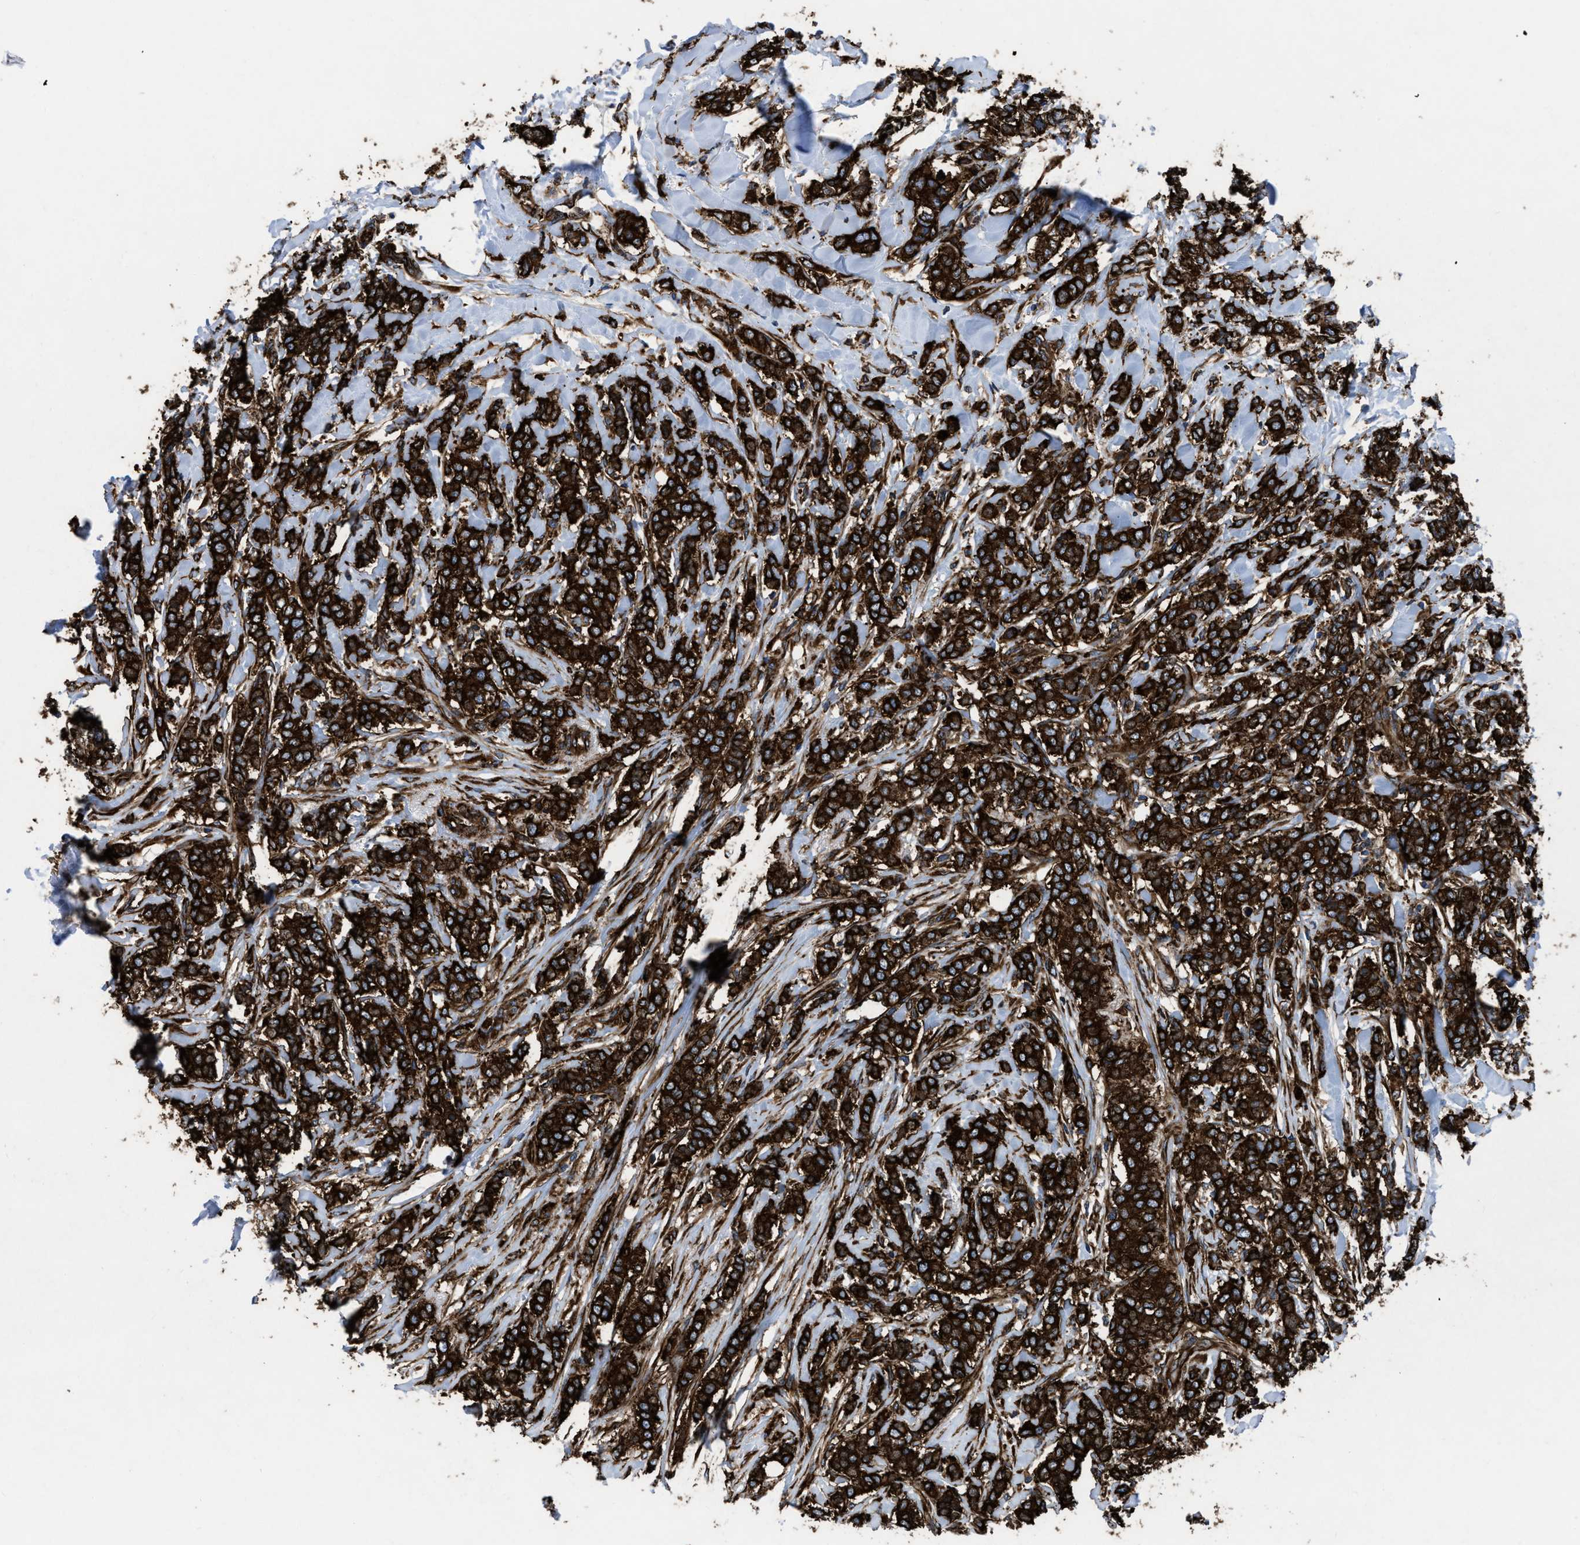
{"staining": {"intensity": "strong", "quantity": ">75%", "location": "cytoplasmic/membranous"}, "tissue": "breast cancer", "cell_type": "Tumor cells", "image_type": "cancer", "snomed": [{"axis": "morphology", "description": "Lobular carcinoma"}, {"axis": "topography", "description": "Skin"}, {"axis": "topography", "description": "Breast"}], "caption": "An IHC micrograph of tumor tissue is shown. Protein staining in brown labels strong cytoplasmic/membranous positivity in breast cancer within tumor cells. (DAB = brown stain, brightfield microscopy at high magnification).", "gene": "CAPRIN1", "patient": {"sex": "female", "age": 46}}